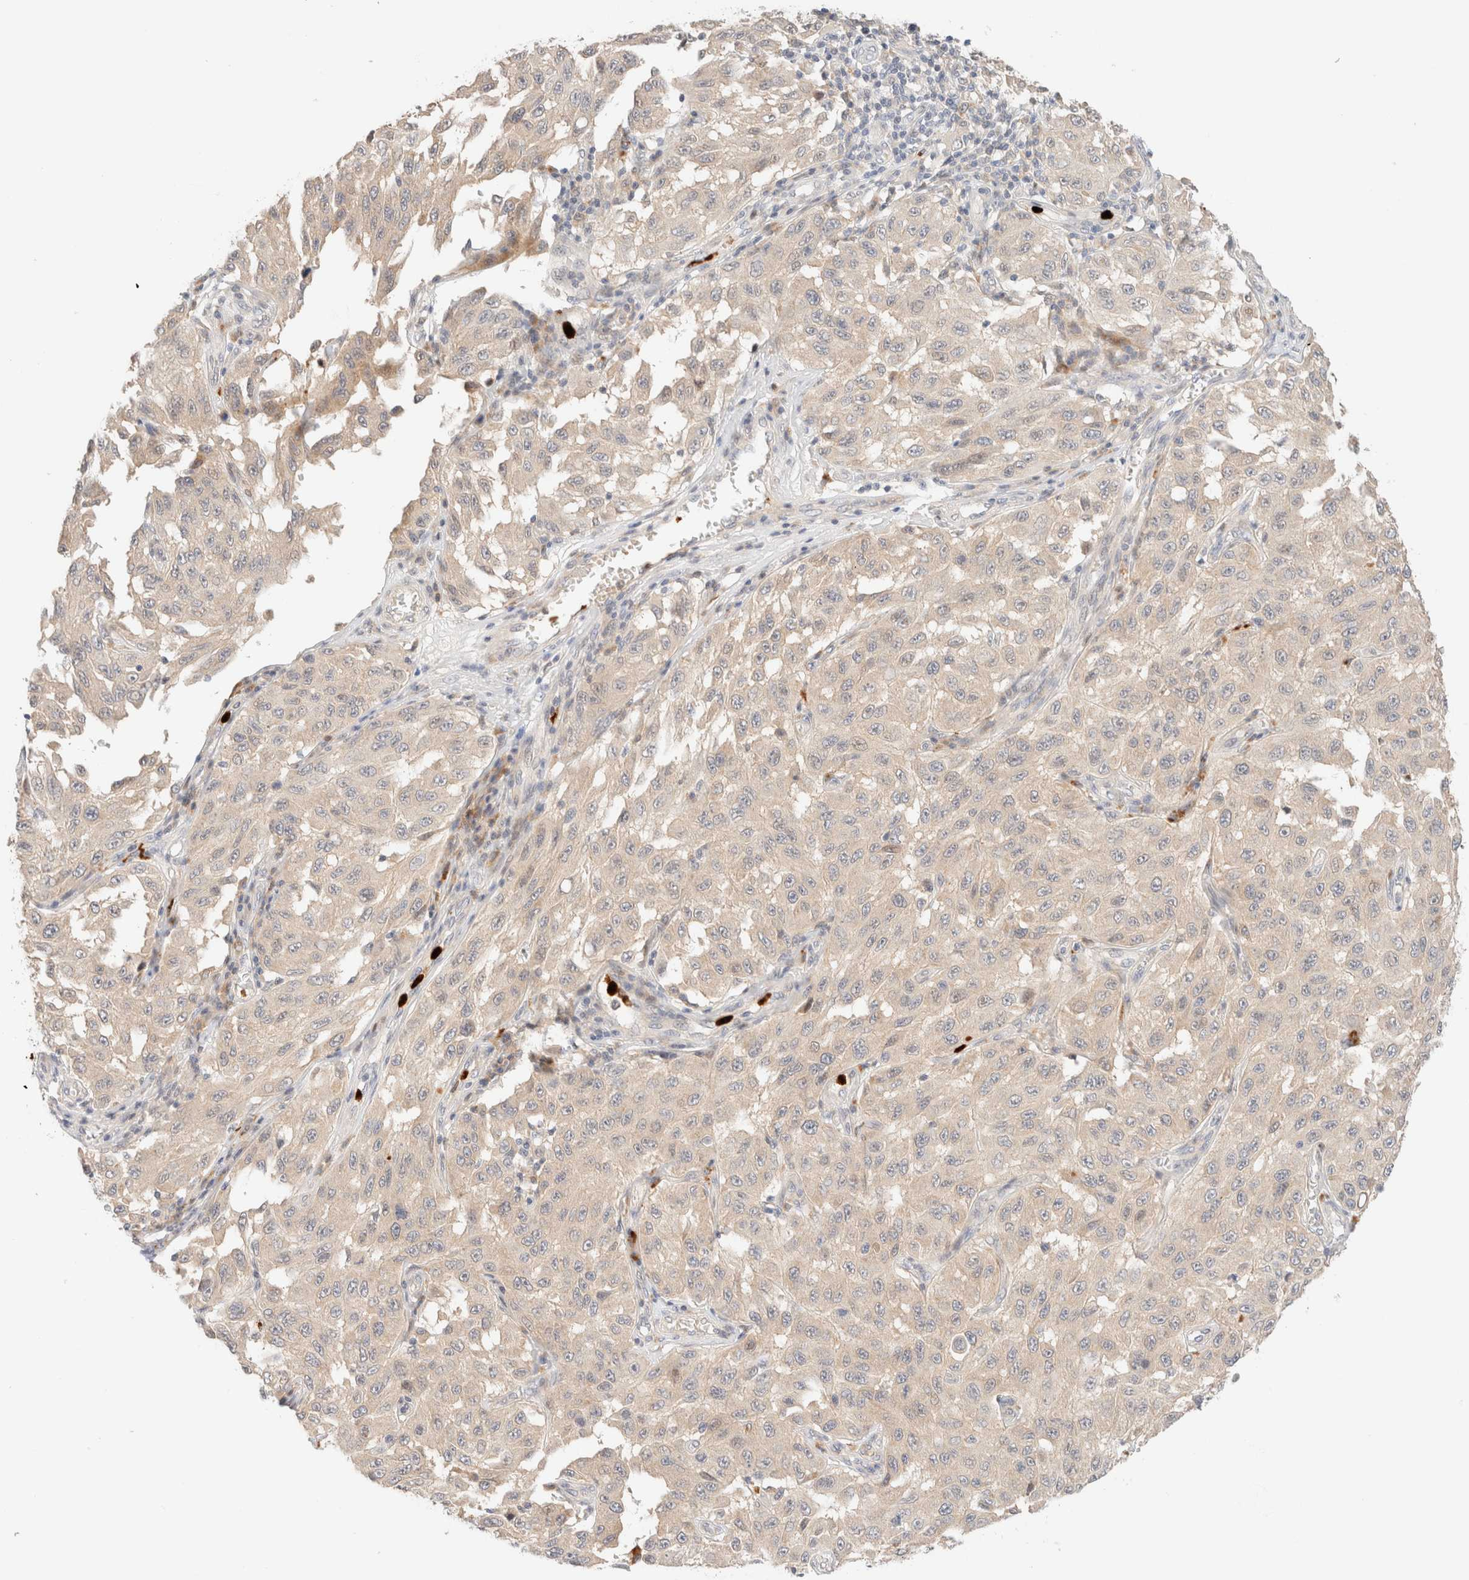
{"staining": {"intensity": "weak", "quantity": ">75%", "location": "cytoplasmic/membranous"}, "tissue": "melanoma", "cell_type": "Tumor cells", "image_type": "cancer", "snomed": [{"axis": "morphology", "description": "Malignant melanoma, NOS"}, {"axis": "topography", "description": "Skin"}], "caption": "Malignant melanoma stained with a brown dye reveals weak cytoplasmic/membranous positive expression in approximately >75% of tumor cells.", "gene": "SGSM2", "patient": {"sex": "male", "age": 30}}